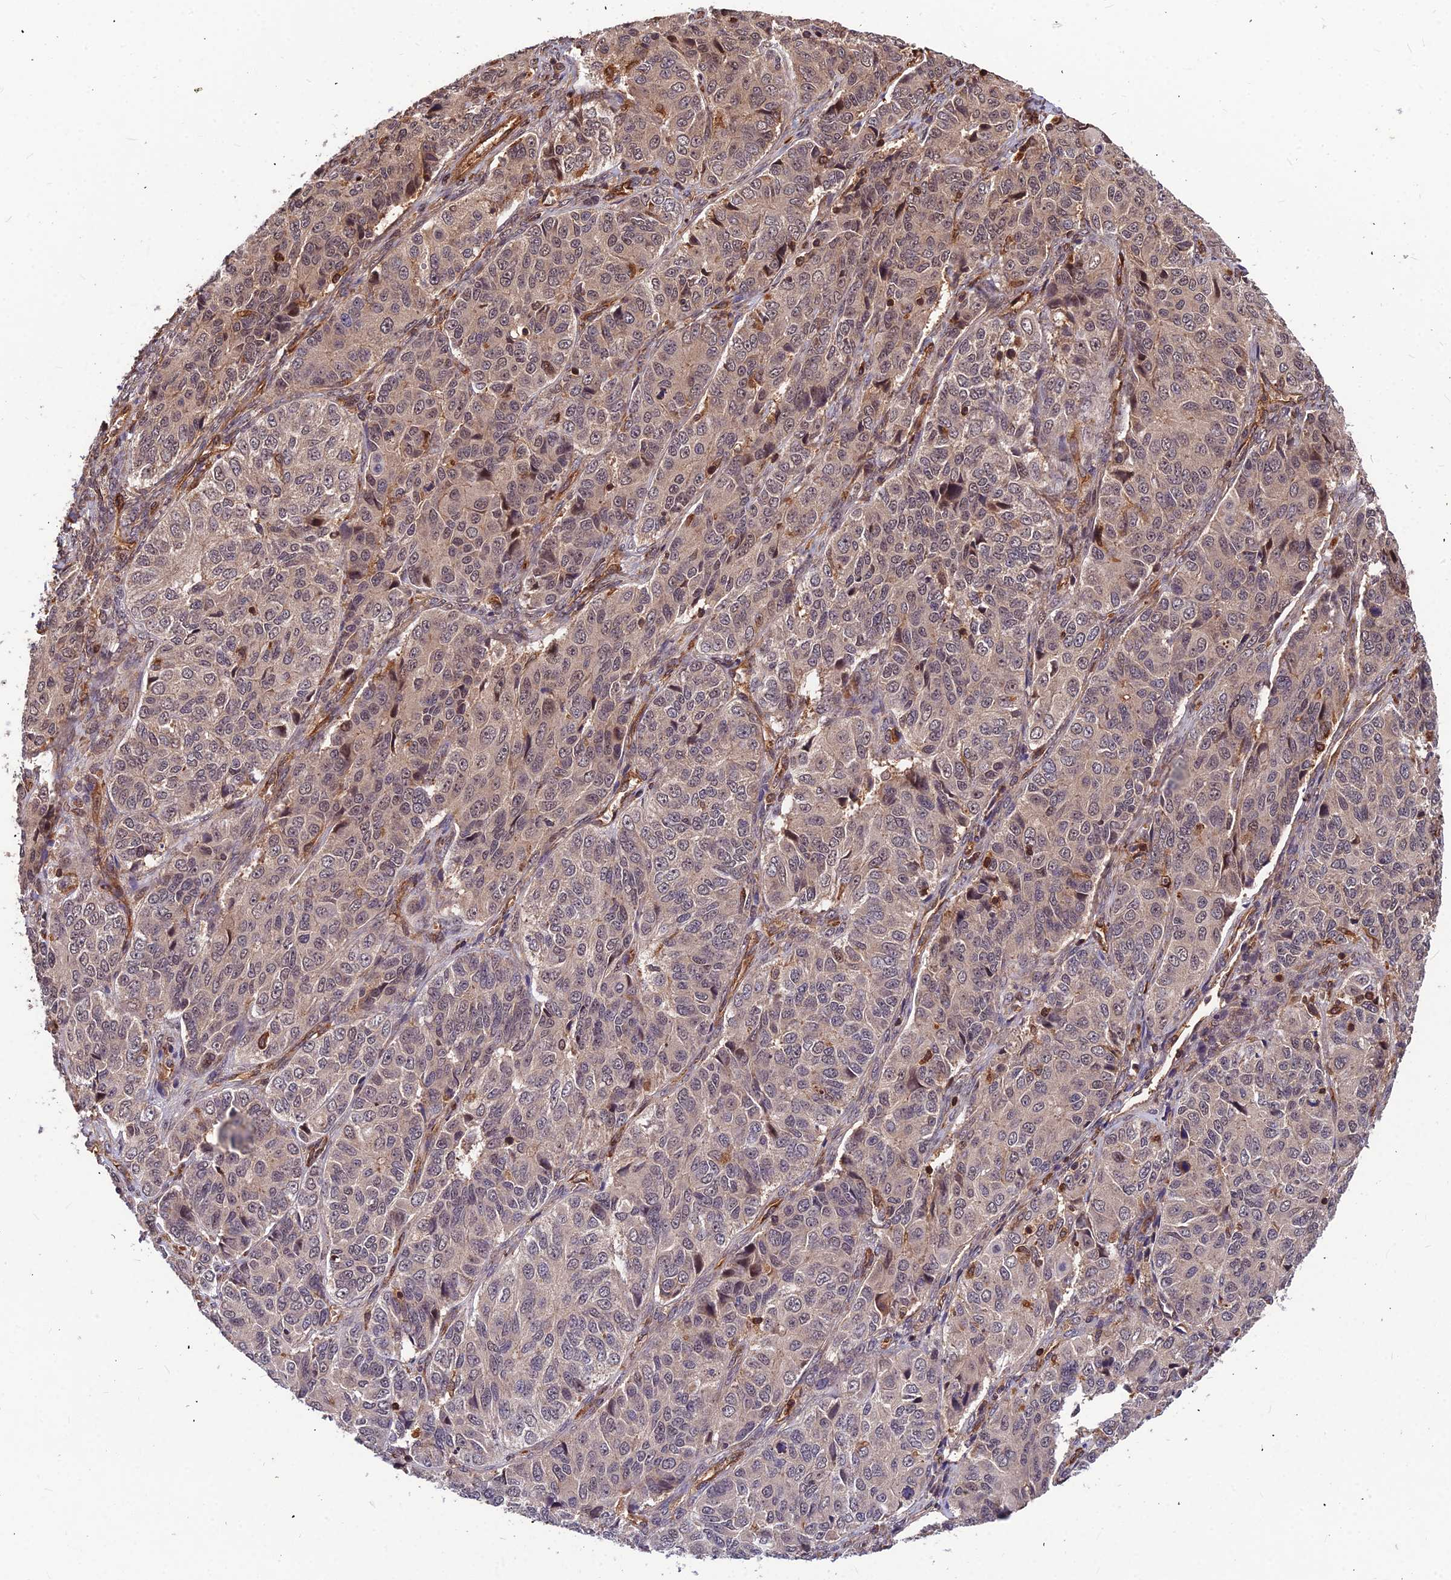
{"staining": {"intensity": "weak", "quantity": "25%-75%", "location": "cytoplasmic/membranous,nuclear"}, "tissue": "ovarian cancer", "cell_type": "Tumor cells", "image_type": "cancer", "snomed": [{"axis": "morphology", "description": "Carcinoma, endometroid"}, {"axis": "topography", "description": "Ovary"}], "caption": "Brown immunohistochemical staining in ovarian endometroid carcinoma shows weak cytoplasmic/membranous and nuclear positivity in about 25%-75% of tumor cells.", "gene": "ZNF467", "patient": {"sex": "female", "age": 51}}